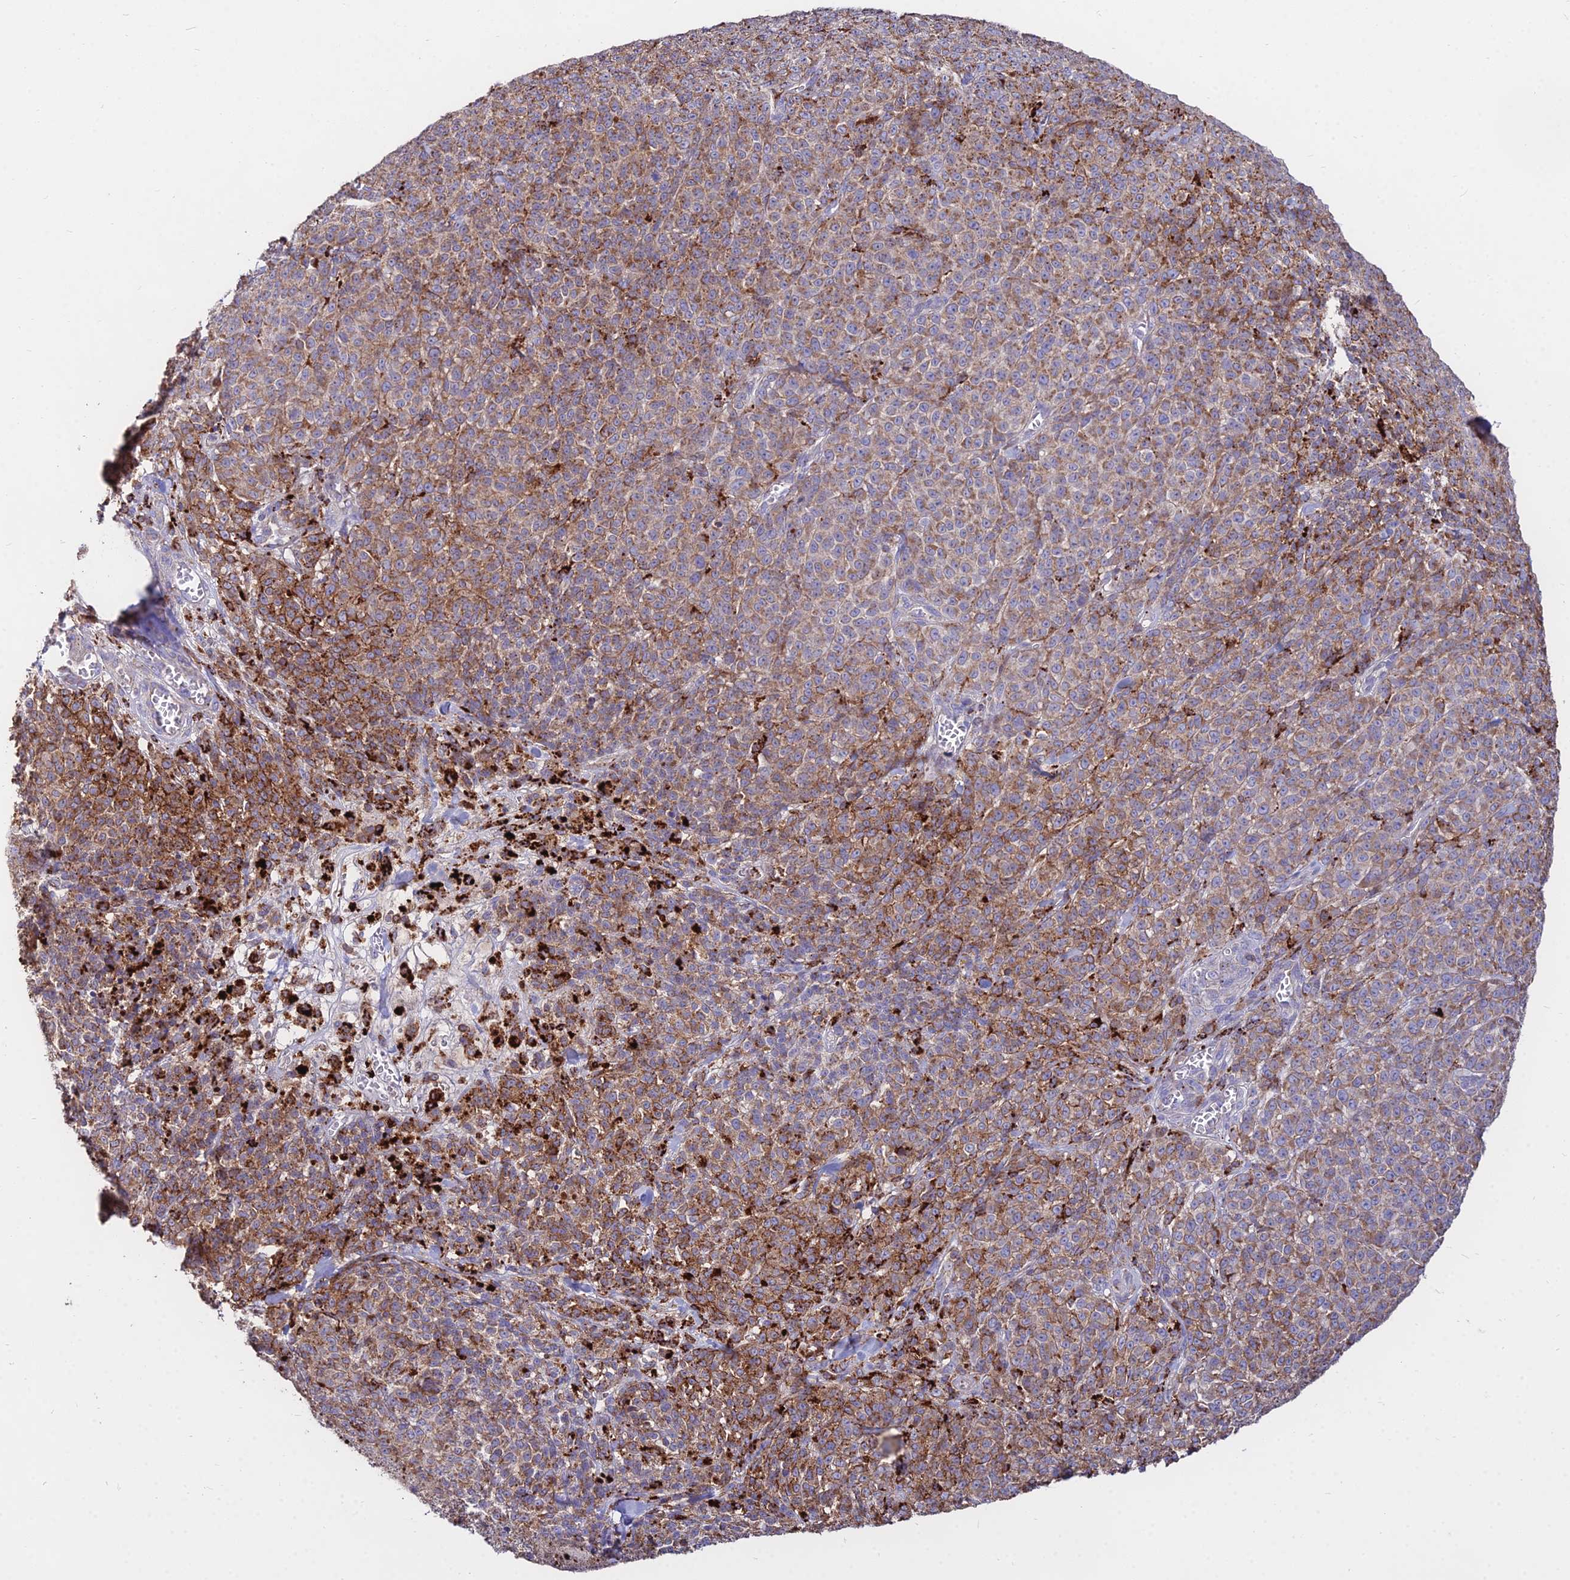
{"staining": {"intensity": "moderate", "quantity": ">75%", "location": "cytoplasmic/membranous"}, "tissue": "melanoma", "cell_type": "Tumor cells", "image_type": "cancer", "snomed": [{"axis": "morphology", "description": "Normal tissue, NOS"}, {"axis": "morphology", "description": "Malignant melanoma, NOS"}, {"axis": "topography", "description": "Skin"}], "caption": "Immunohistochemistry (IHC) micrograph of neoplastic tissue: human malignant melanoma stained using IHC reveals medium levels of moderate protein expression localized specifically in the cytoplasmic/membranous of tumor cells, appearing as a cytoplasmic/membranous brown color.", "gene": "PNLIPRP3", "patient": {"sex": "female", "age": 34}}